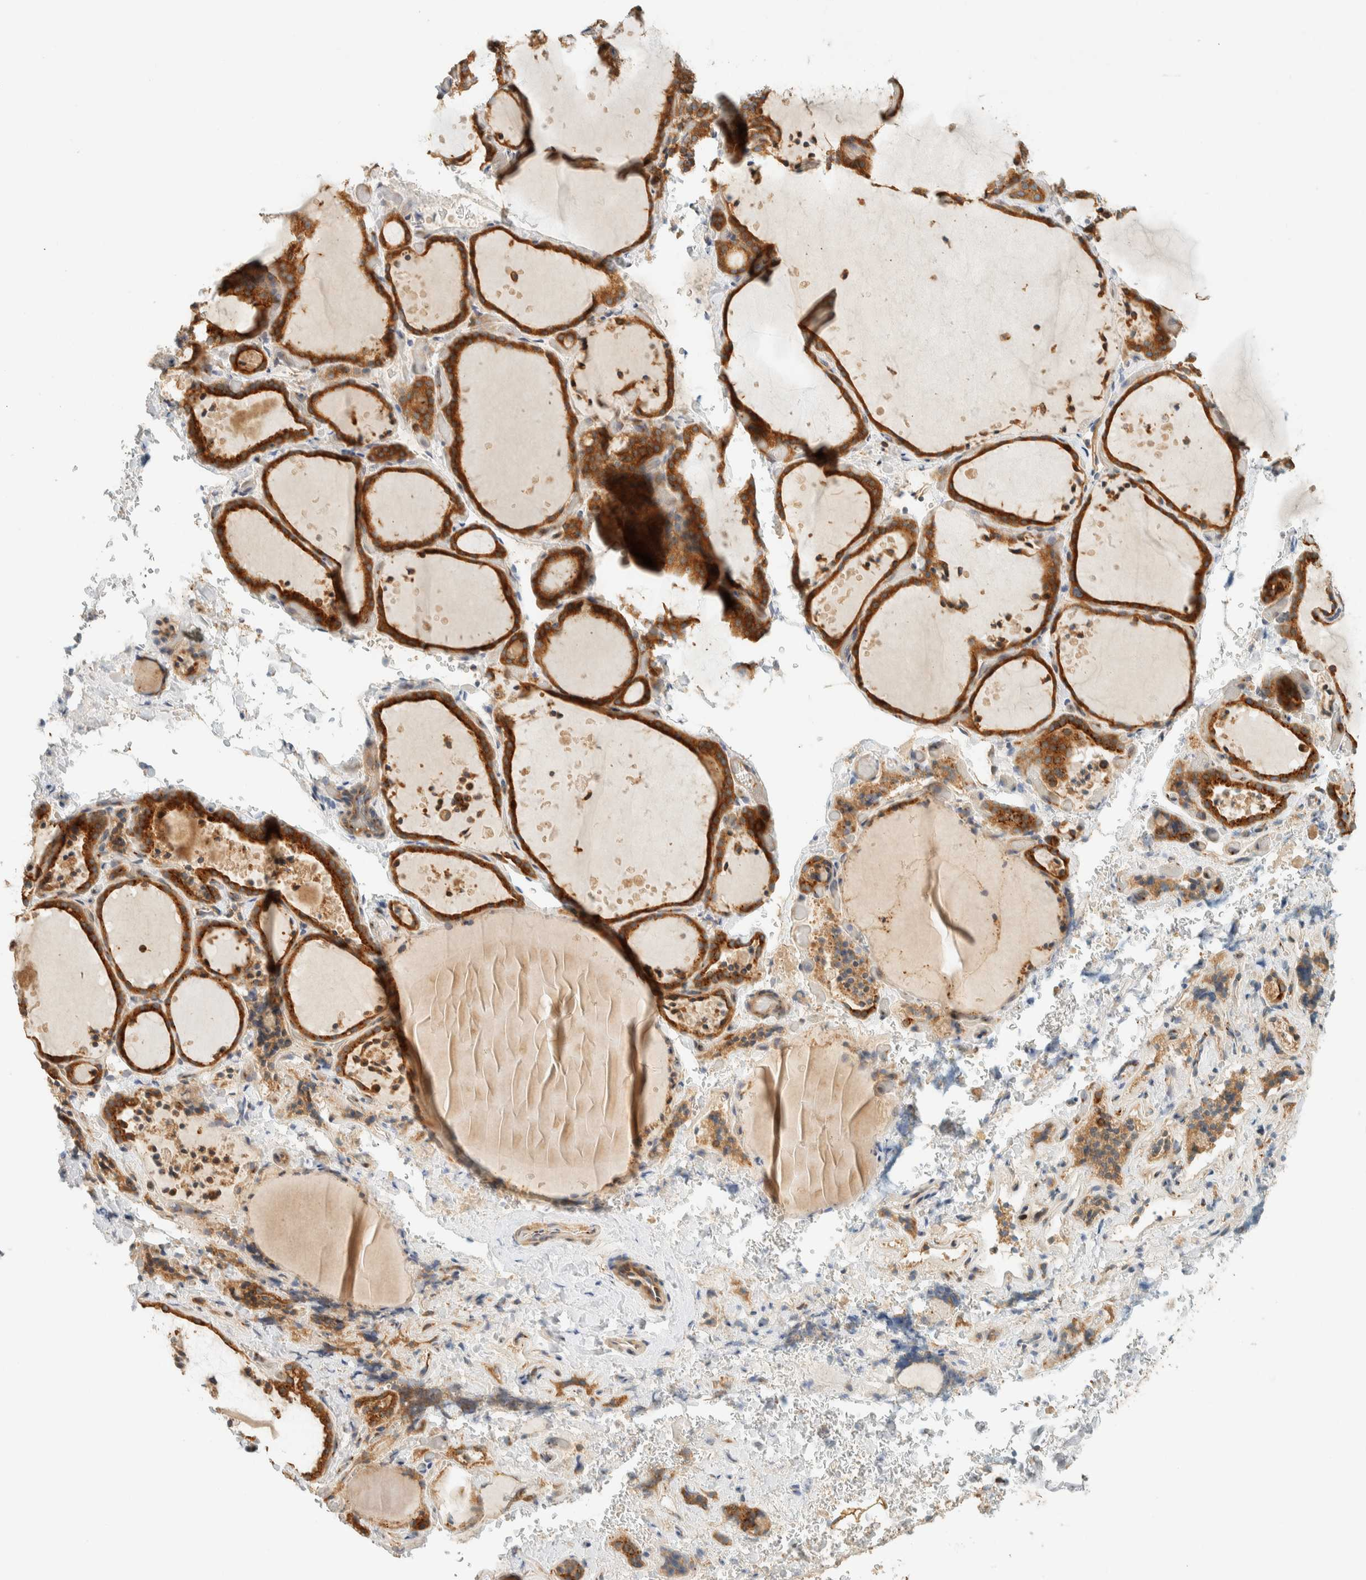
{"staining": {"intensity": "strong", "quantity": ">75%", "location": "cytoplasmic/membranous"}, "tissue": "thyroid gland", "cell_type": "Glandular cells", "image_type": "normal", "snomed": [{"axis": "morphology", "description": "Normal tissue, NOS"}, {"axis": "topography", "description": "Thyroid gland"}], "caption": "Strong cytoplasmic/membranous expression for a protein is seen in approximately >75% of glandular cells of normal thyroid gland using IHC.", "gene": "ARFGEF1", "patient": {"sex": "female", "age": 44}}